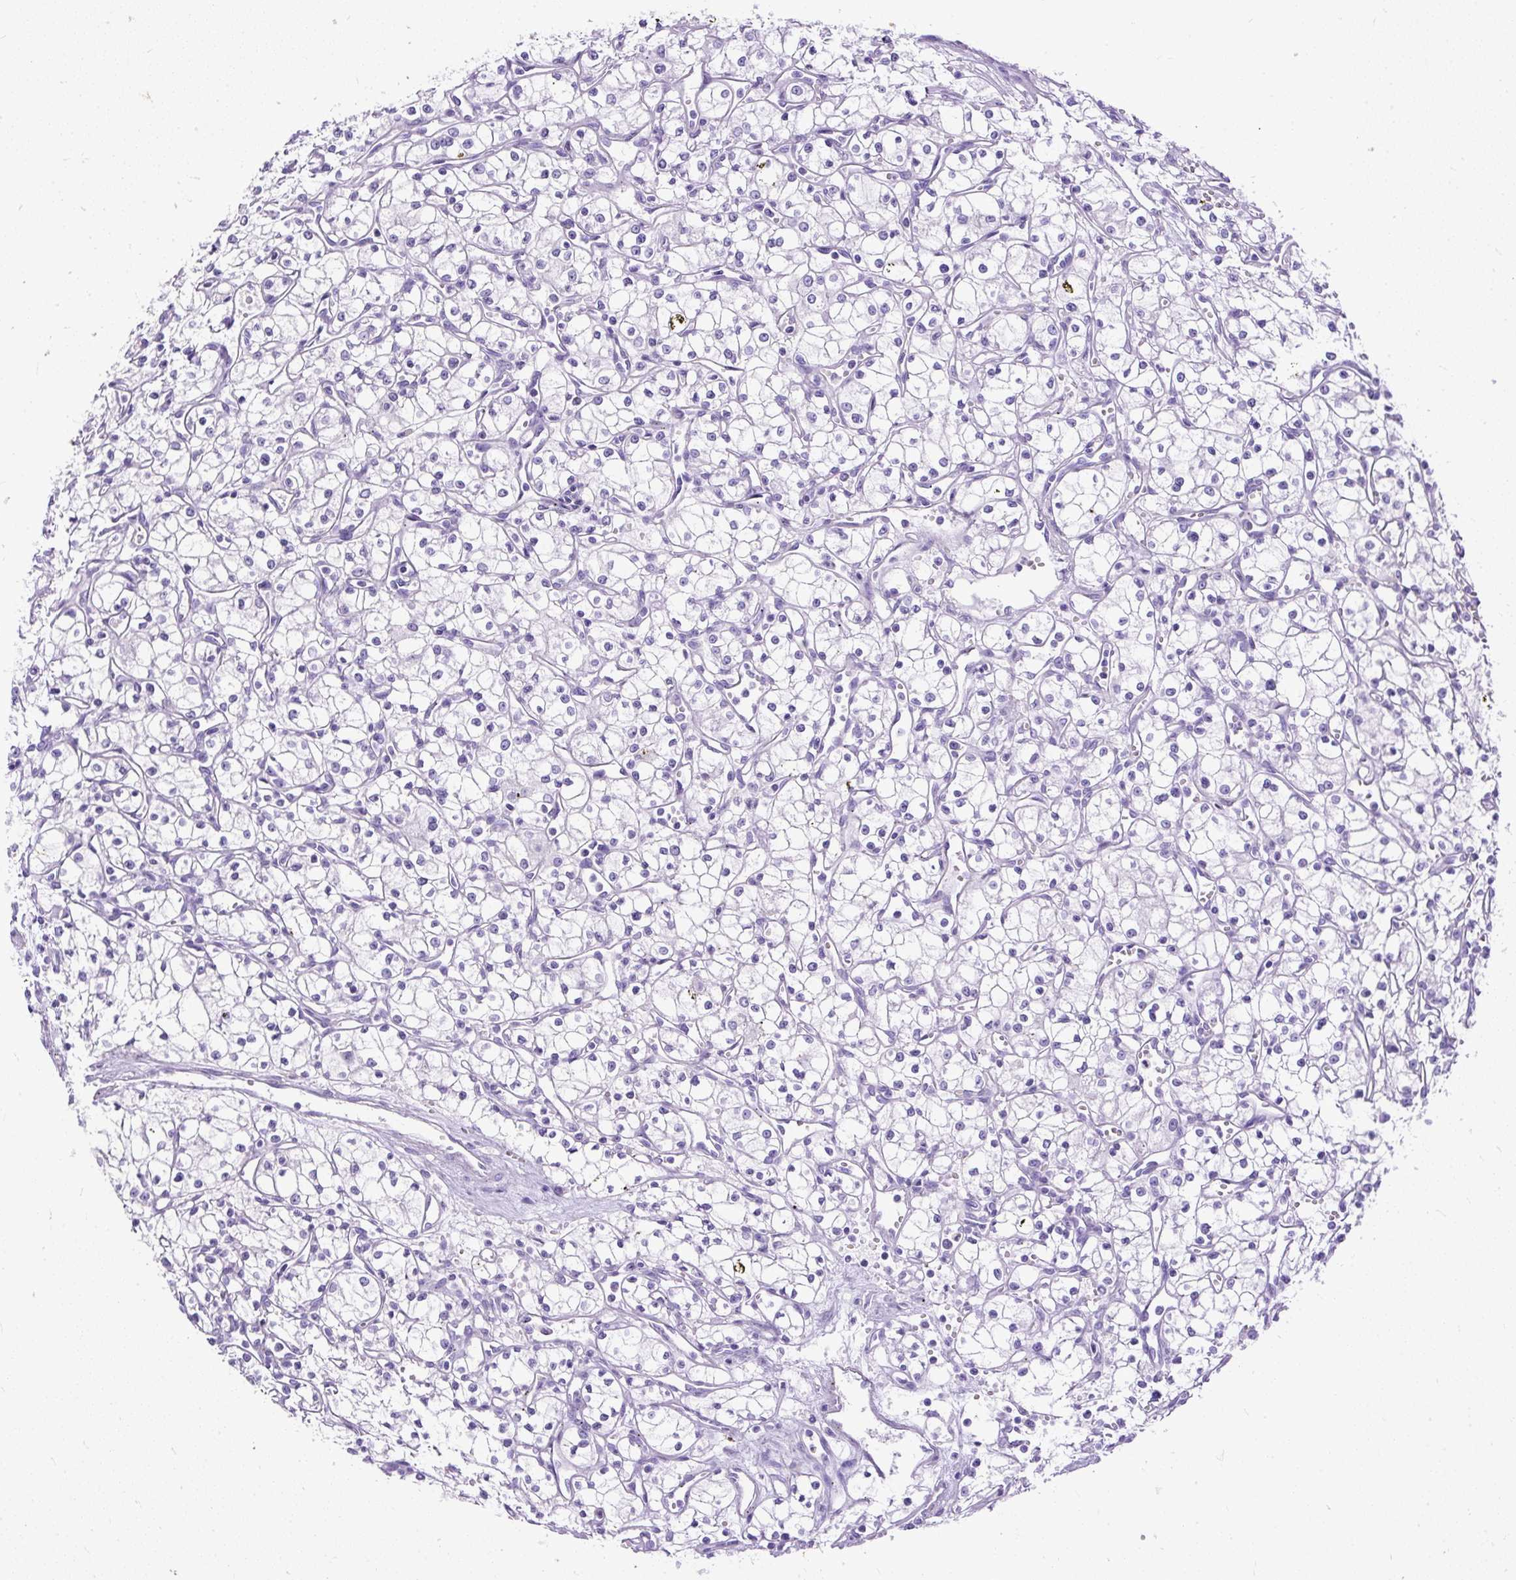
{"staining": {"intensity": "negative", "quantity": "none", "location": "none"}, "tissue": "renal cancer", "cell_type": "Tumor cells", "image_type": "cancer", "snomed": [{"axis": "morphology", "description": "Adenocarcinoma, NOS"}, {"axis": "topography", "description": "Kidney"}], "caption": "Tumor cells show no significant protein expression in renal cancer (adenocarcinoma).", "gene": "HEY1", "patient": {"sex": "male", "age": 59}}